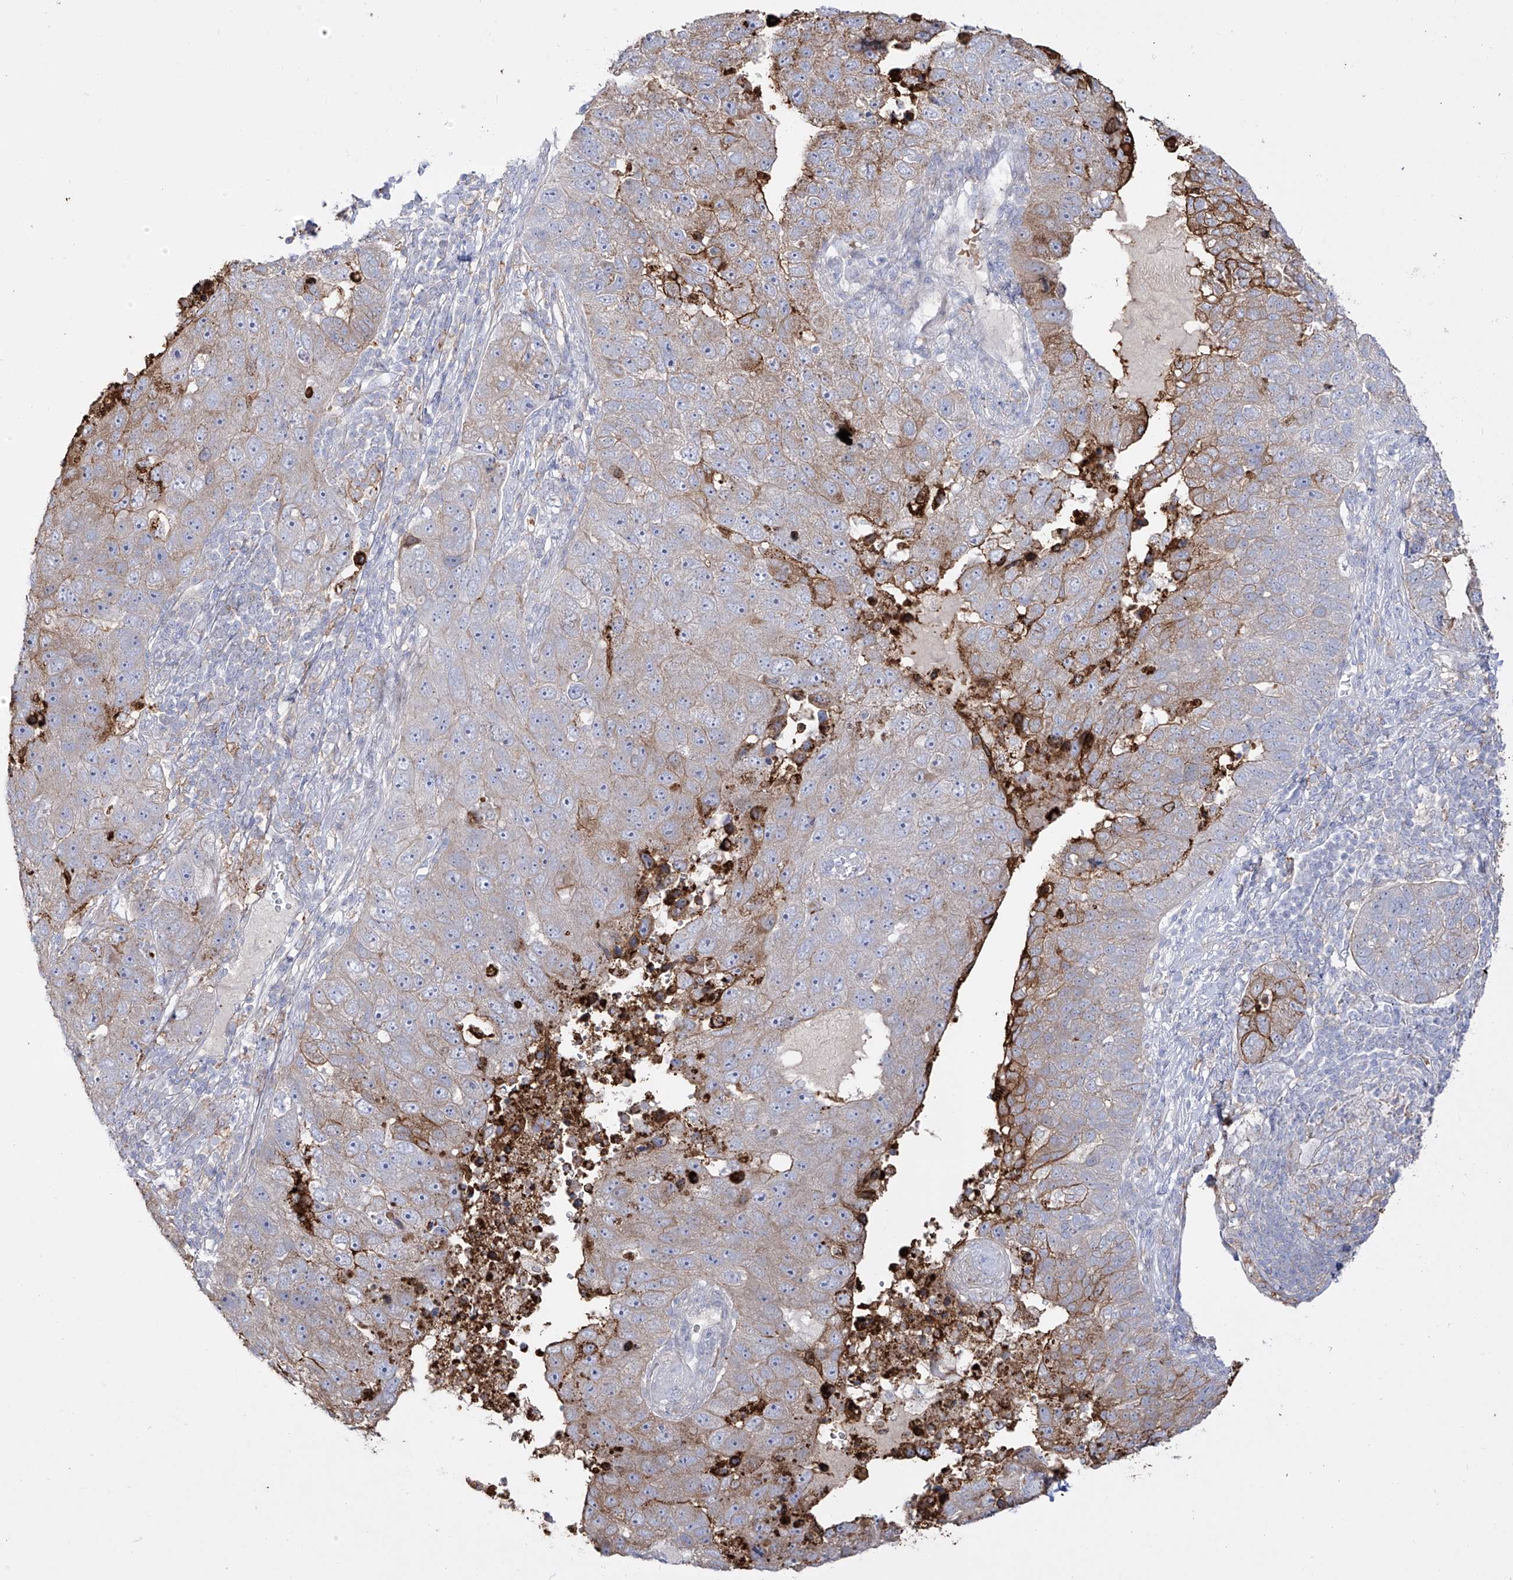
{"staining": {"intensity": "strong", "quantity": "<25%", "location": "cytoplasmic/membranous"}, "tissue": "pancreatic cancer", "cell_type": "Tumor cells", "image_type": "cancer", "snomed": [{"axis": "morphology", "description": "Adenocarcinoma, NOS"}, {"axis": "topography", "description": "Pancreas"}], "caption": "This image exhibits immunohistochemistry (IHC) staining of pancreatic cancer (adenocarcinoma), with medium strong cytoplasmic/membranous staining in about <25% of tumor cells.", "gene": "ZGRF1", "patient": {"sex": "female", "age": 61}}